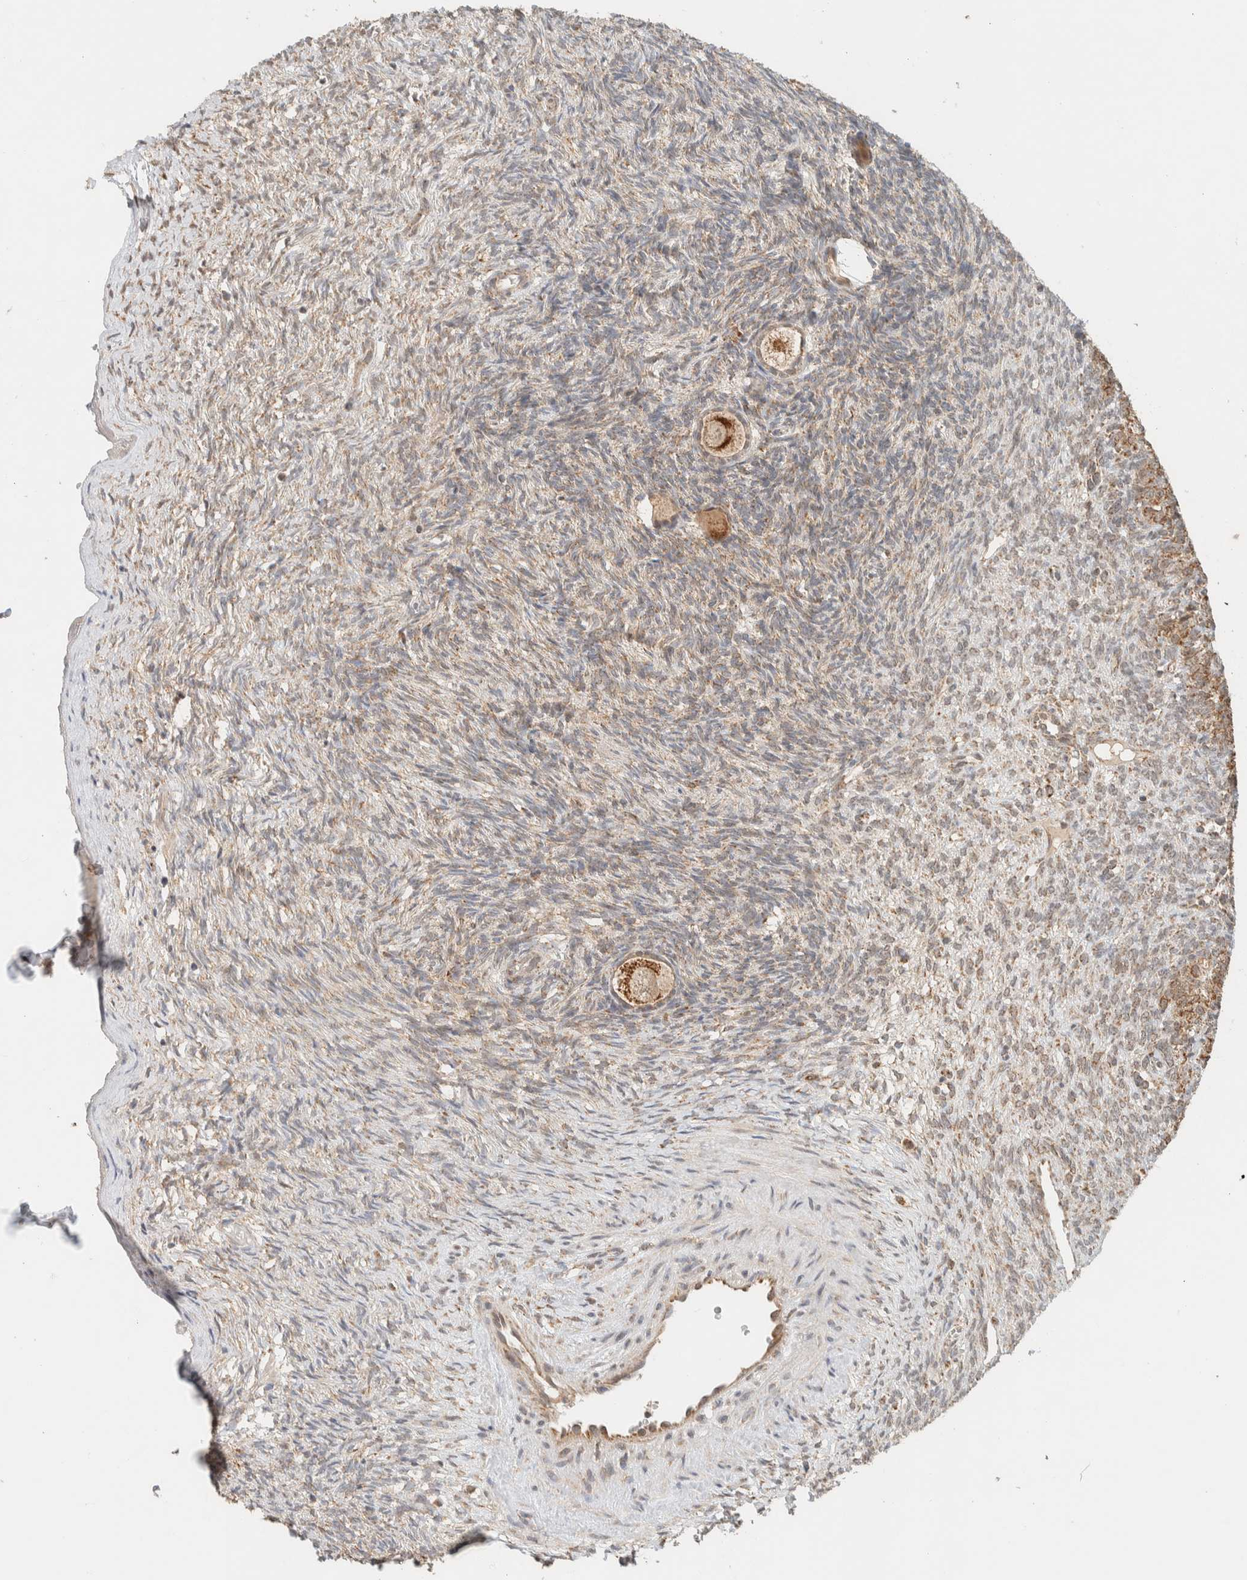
{"staining": {"intensity": "moderate", "quantity": ">75%", "location": "cytoplasmic/membranous"}, "tissue": "ovary", "cell_type": "Follicle cells", "image_type": "normal", "snomed": [{"axis": "morphology", "description": "Normal tissue, NOS"}, {"axis": "topography", "description": "Ovary"}], "caption": "Human ovary stained for a protein (brown) demonstrates moderate cytoplasmic/membranous positive staining in about >75% of follicle cells.", "gene": "MRPL41", "patient": {"sex": "female", "age": 34}}